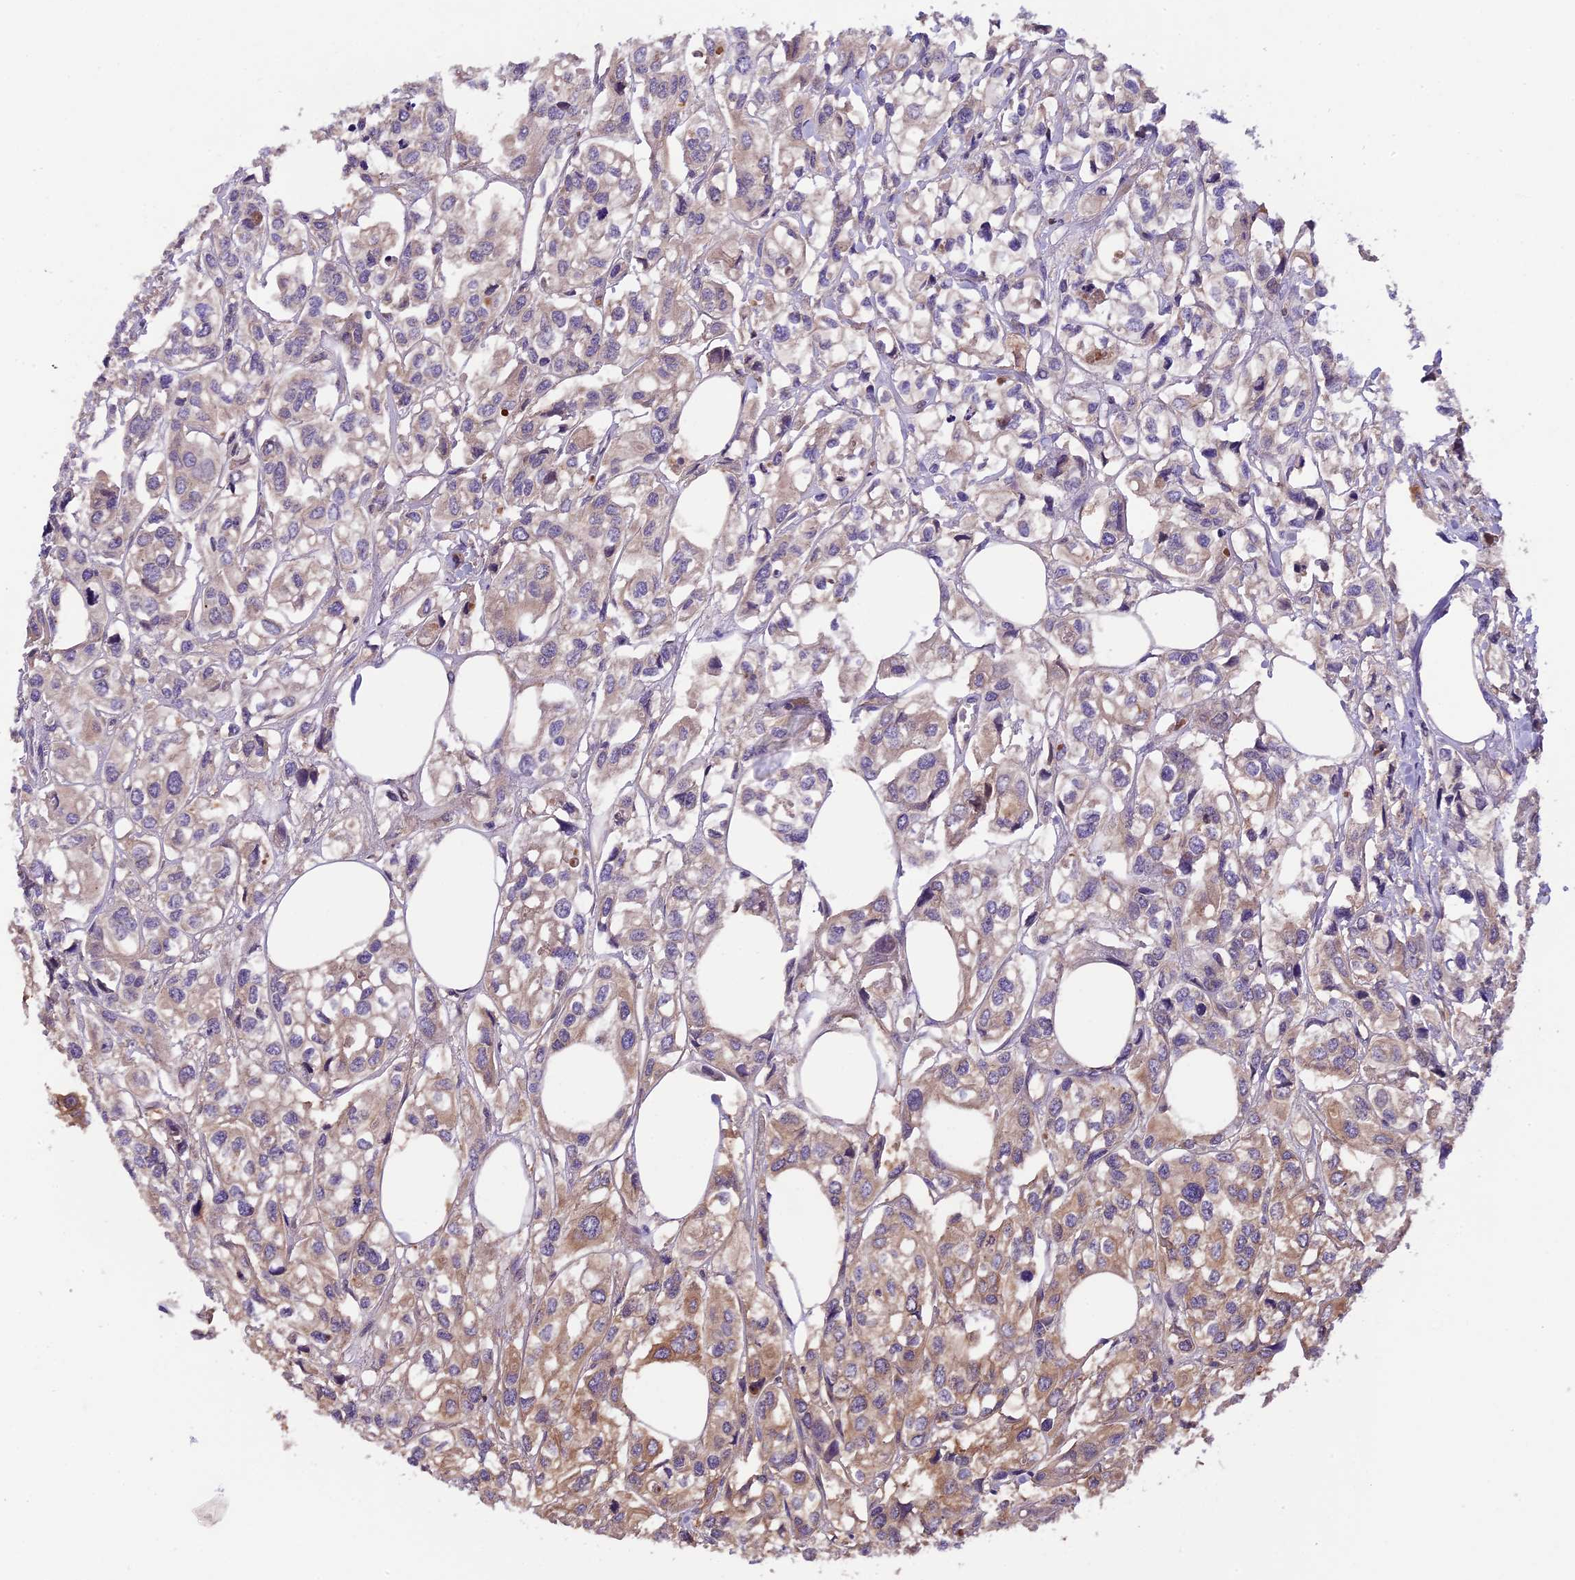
{"staining": {"intensity": "weak", "quantity": "25%-75%", "location": "cytoplasmic/membranous"}, "tissue": "urothelial cancer", "cell_type": "Tumor cells", "image_type": "cancer", "snomed": [{"axis": "morphology", "description": "Urothelial carcinoma, High grade"}, {"axis": "topography", "description": "Urinary bladder"}], "caption": "Weak cytoplasmic/membranous positivity for a protein is identified in about 25%-75% of tumor cells of urothelial carcinoma (high-grade) using immunohistochemistry.", "gene": "SETD6", "patient": {"sex": "male", "age": 67}}